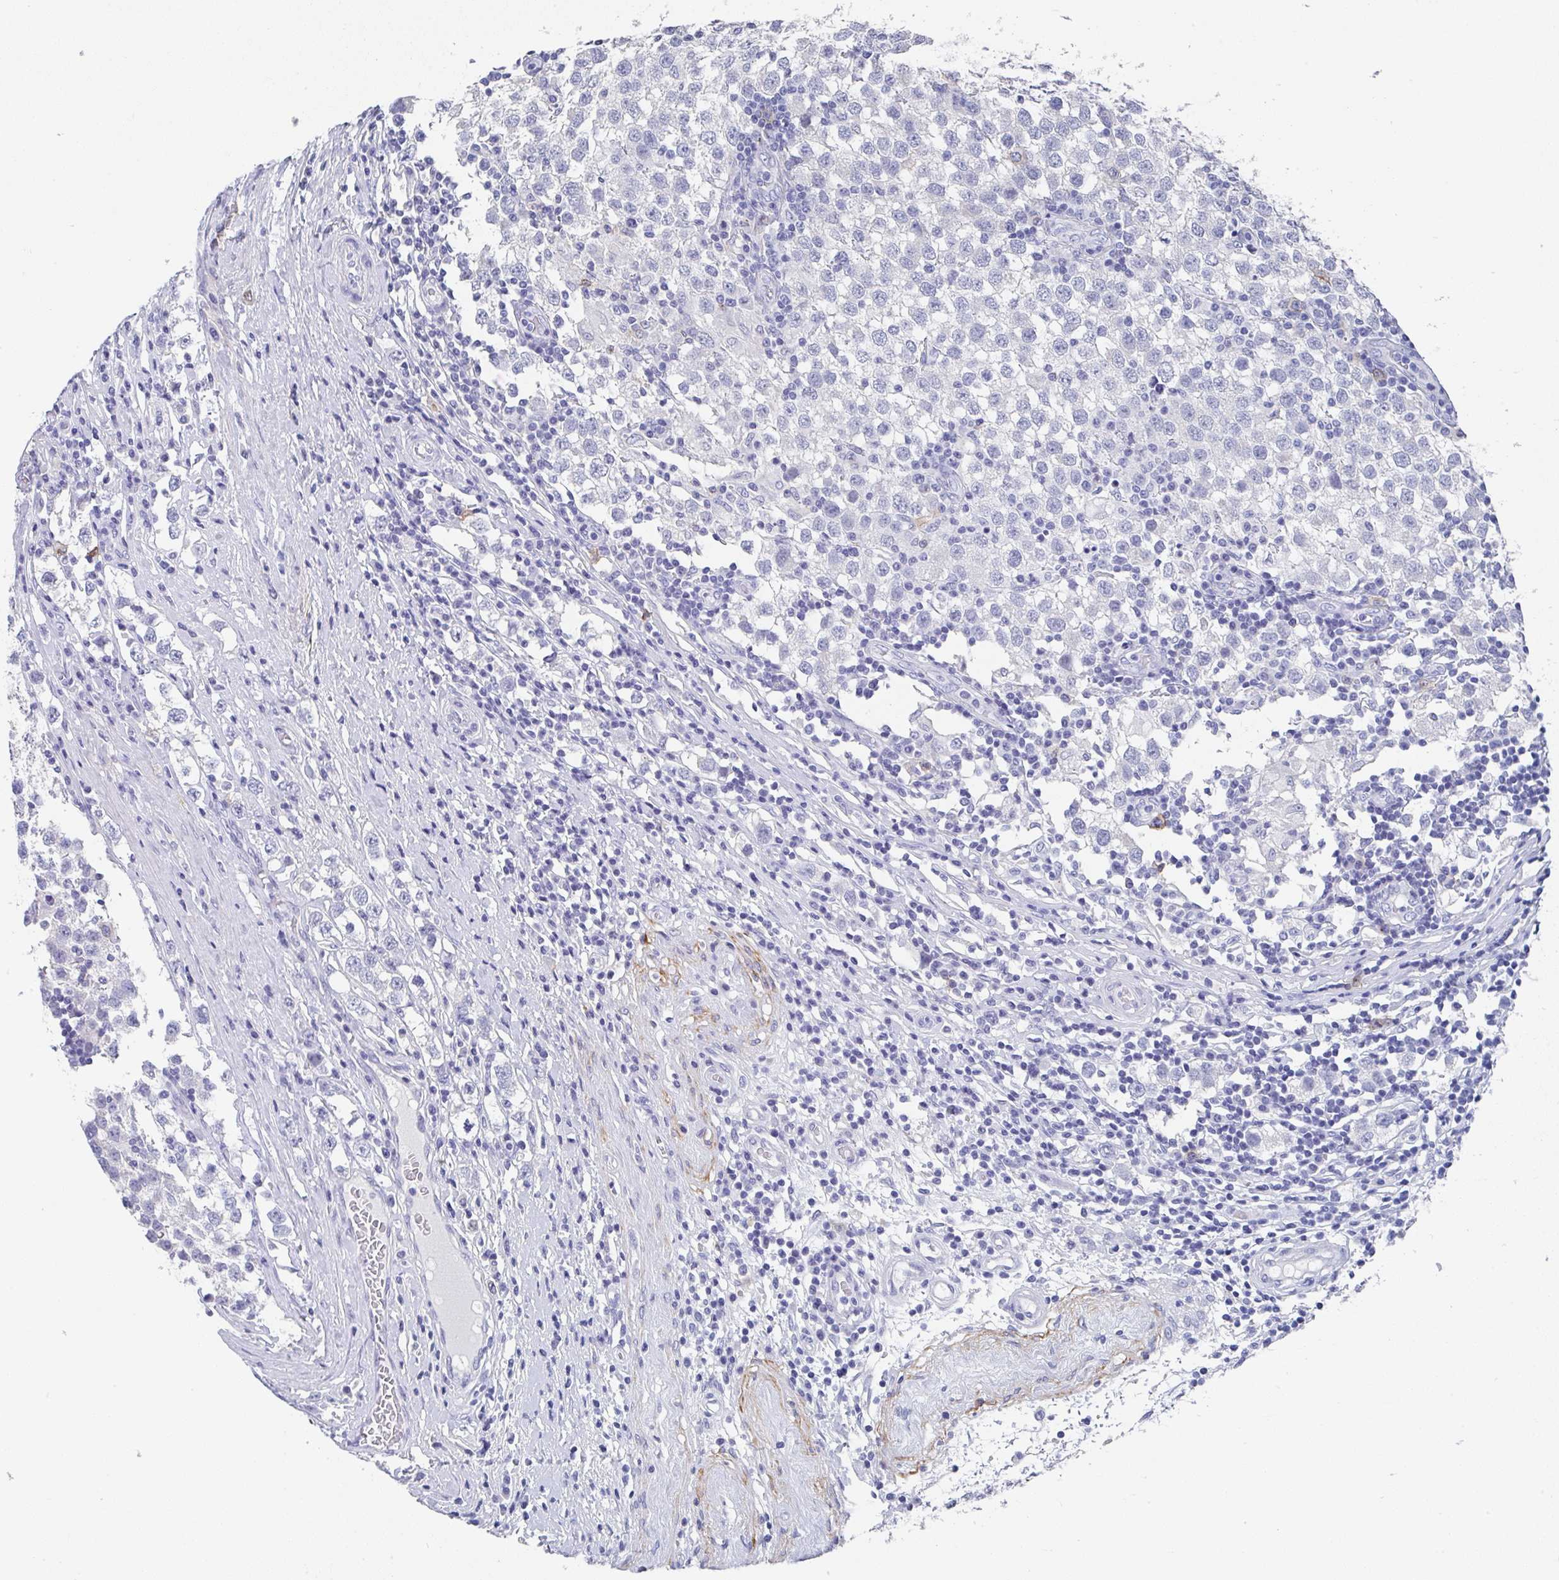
{"staining": {"intensity": "negative", "quantity": "none", "location": "none"}, "tissue": "testis cancer", "cell_type": "Tumor cells", "image_type": "cancer", "snomed": [{"axis": "morphology", "description": "Seminoma, NOS"}, {"axis": "topography", "description": "Testis"}], "caption": "Immunohistochemical staining of testis cancer displays no significant expression in tumor cells.", "gene": "TNFRSF8", "patient": {"sex": "male", "age": 34}}